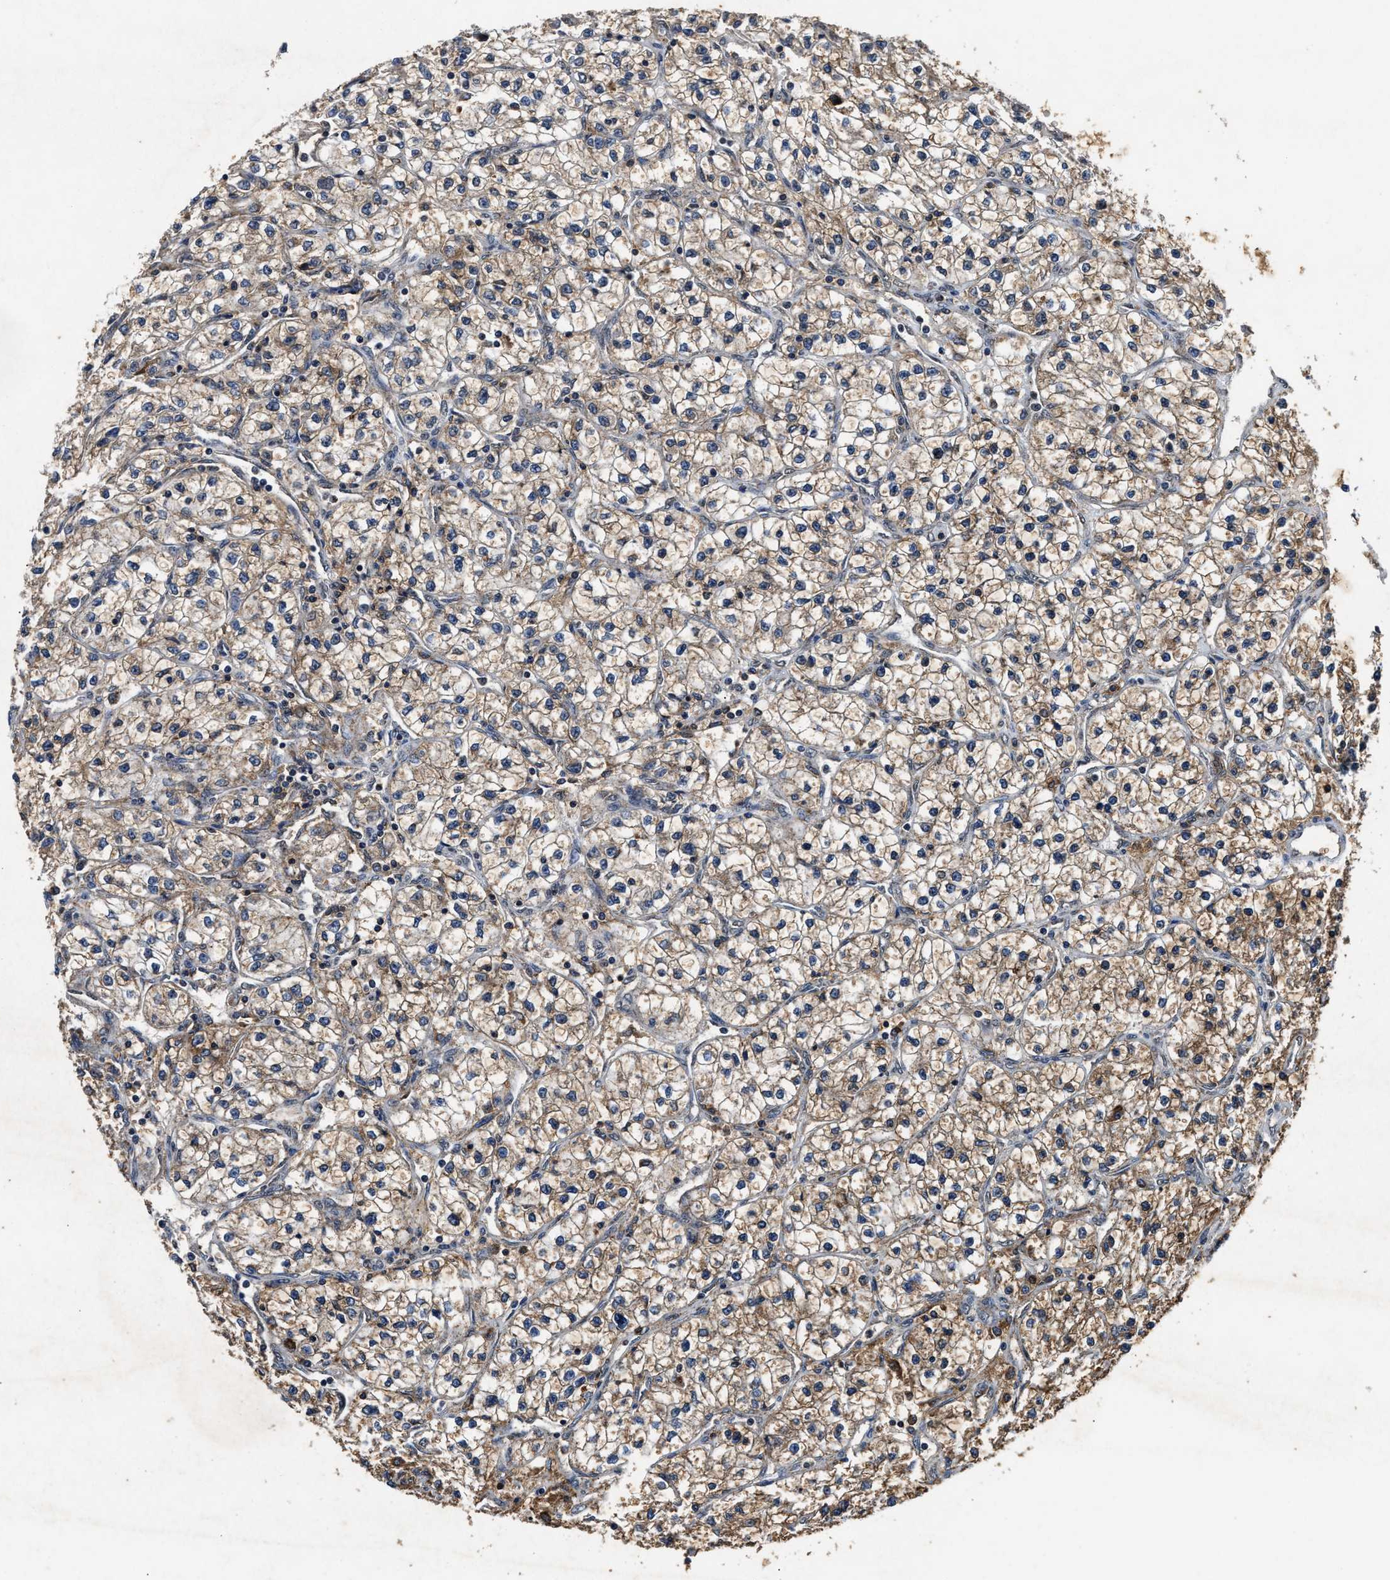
{"staining": {"intensity": "weak", "quantity": ">75%", "location": "cytoplasmic/membranous"}, "tissue": "renal cancer", "cell_type": "Tumor cells", "image_type": "cancer", "snomed": [{"axis": "morphology", "description": "Adenocarcinoma, NOS"}, {"axis": "topography", "description": "Kidney"}], "caption": "Renal cancer (adenocarcinoma) stained with DAB immunohistochemistry shows low levels of weak cytoplasmic/membranous staining in approximately >75% of tumor cells. (DAB IHC with brightfield microscopy, high magnification).", "gene": "ACOX1", "patient": {"sex": "female", "age": 57}}